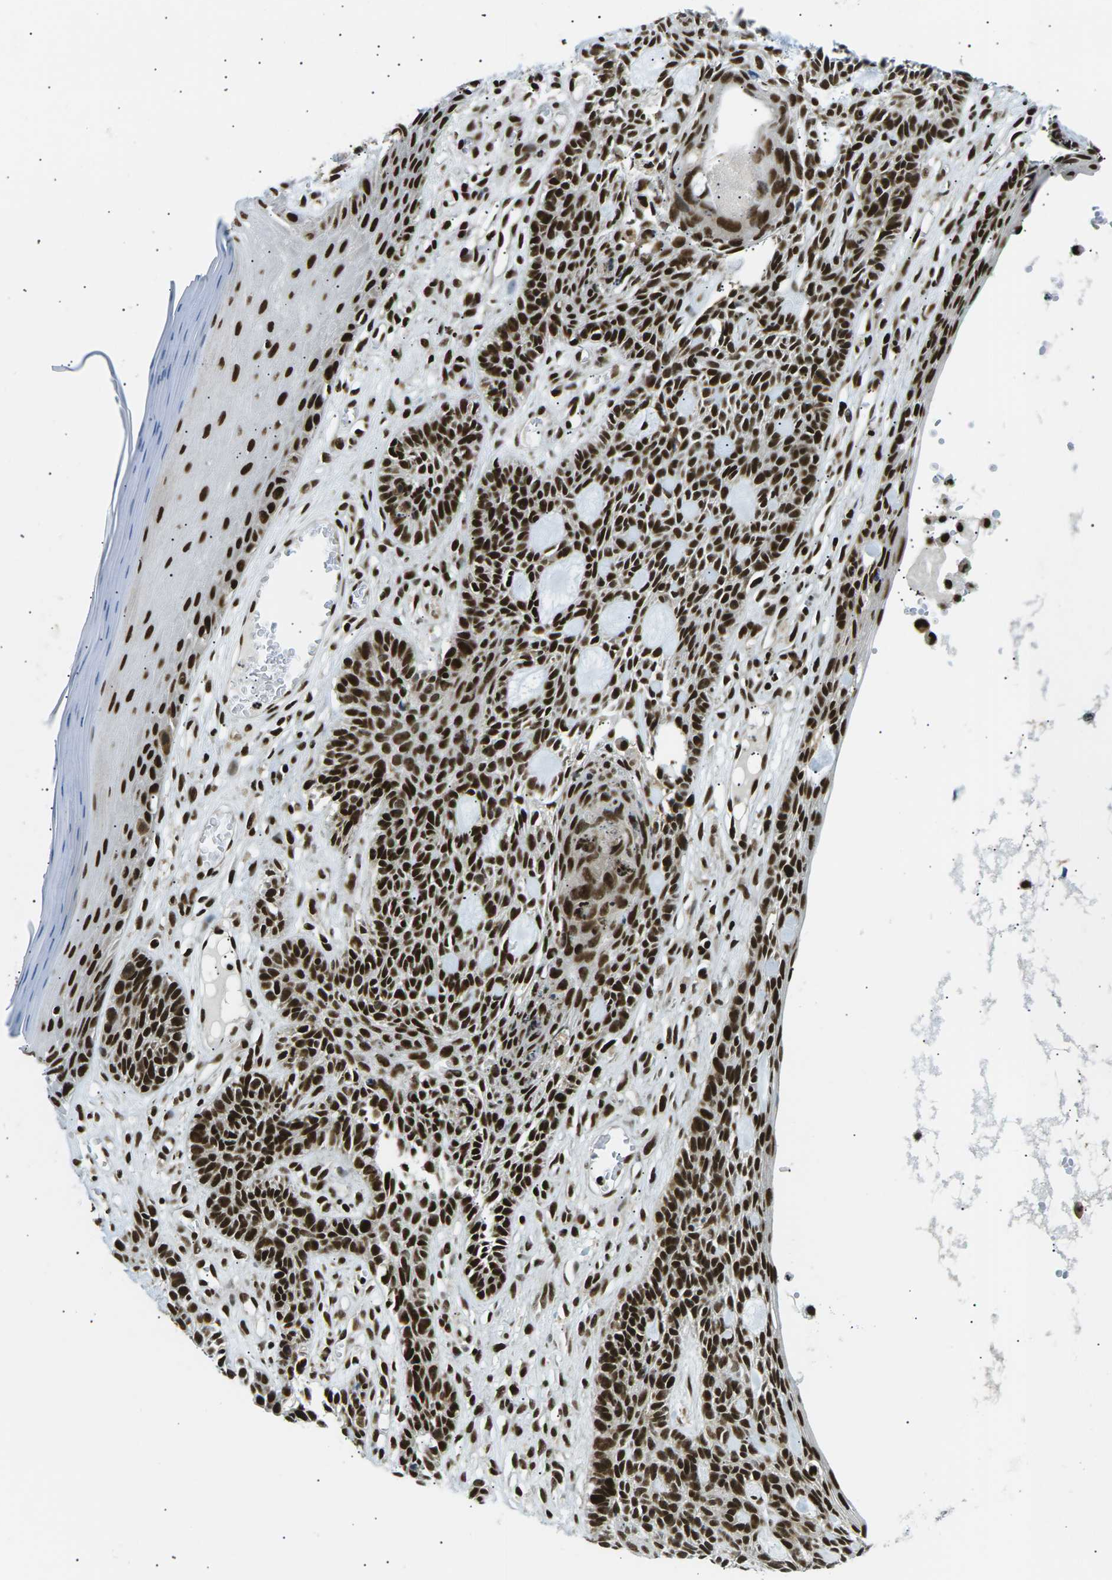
{"staining": {"intensity": "strong", "quantity": ">75%", "location": "nuclear"}, "tissue": "skin cancer", "cell_type": "Tumor cells", "image_type": "cancer", "snomed": [{"axis": "morphology", "description": "Basal cell carcinoma"}, {"axis": "topography", "description": "Skin"}], "caption": "High-power microscopy captured an IHC micrograph of skin basal cell carcinoma, revealing strong nuclear staining in about >75% of tumor cells.", "gene": "RPA2", "patient": {"sex": "male", "age": 67}}